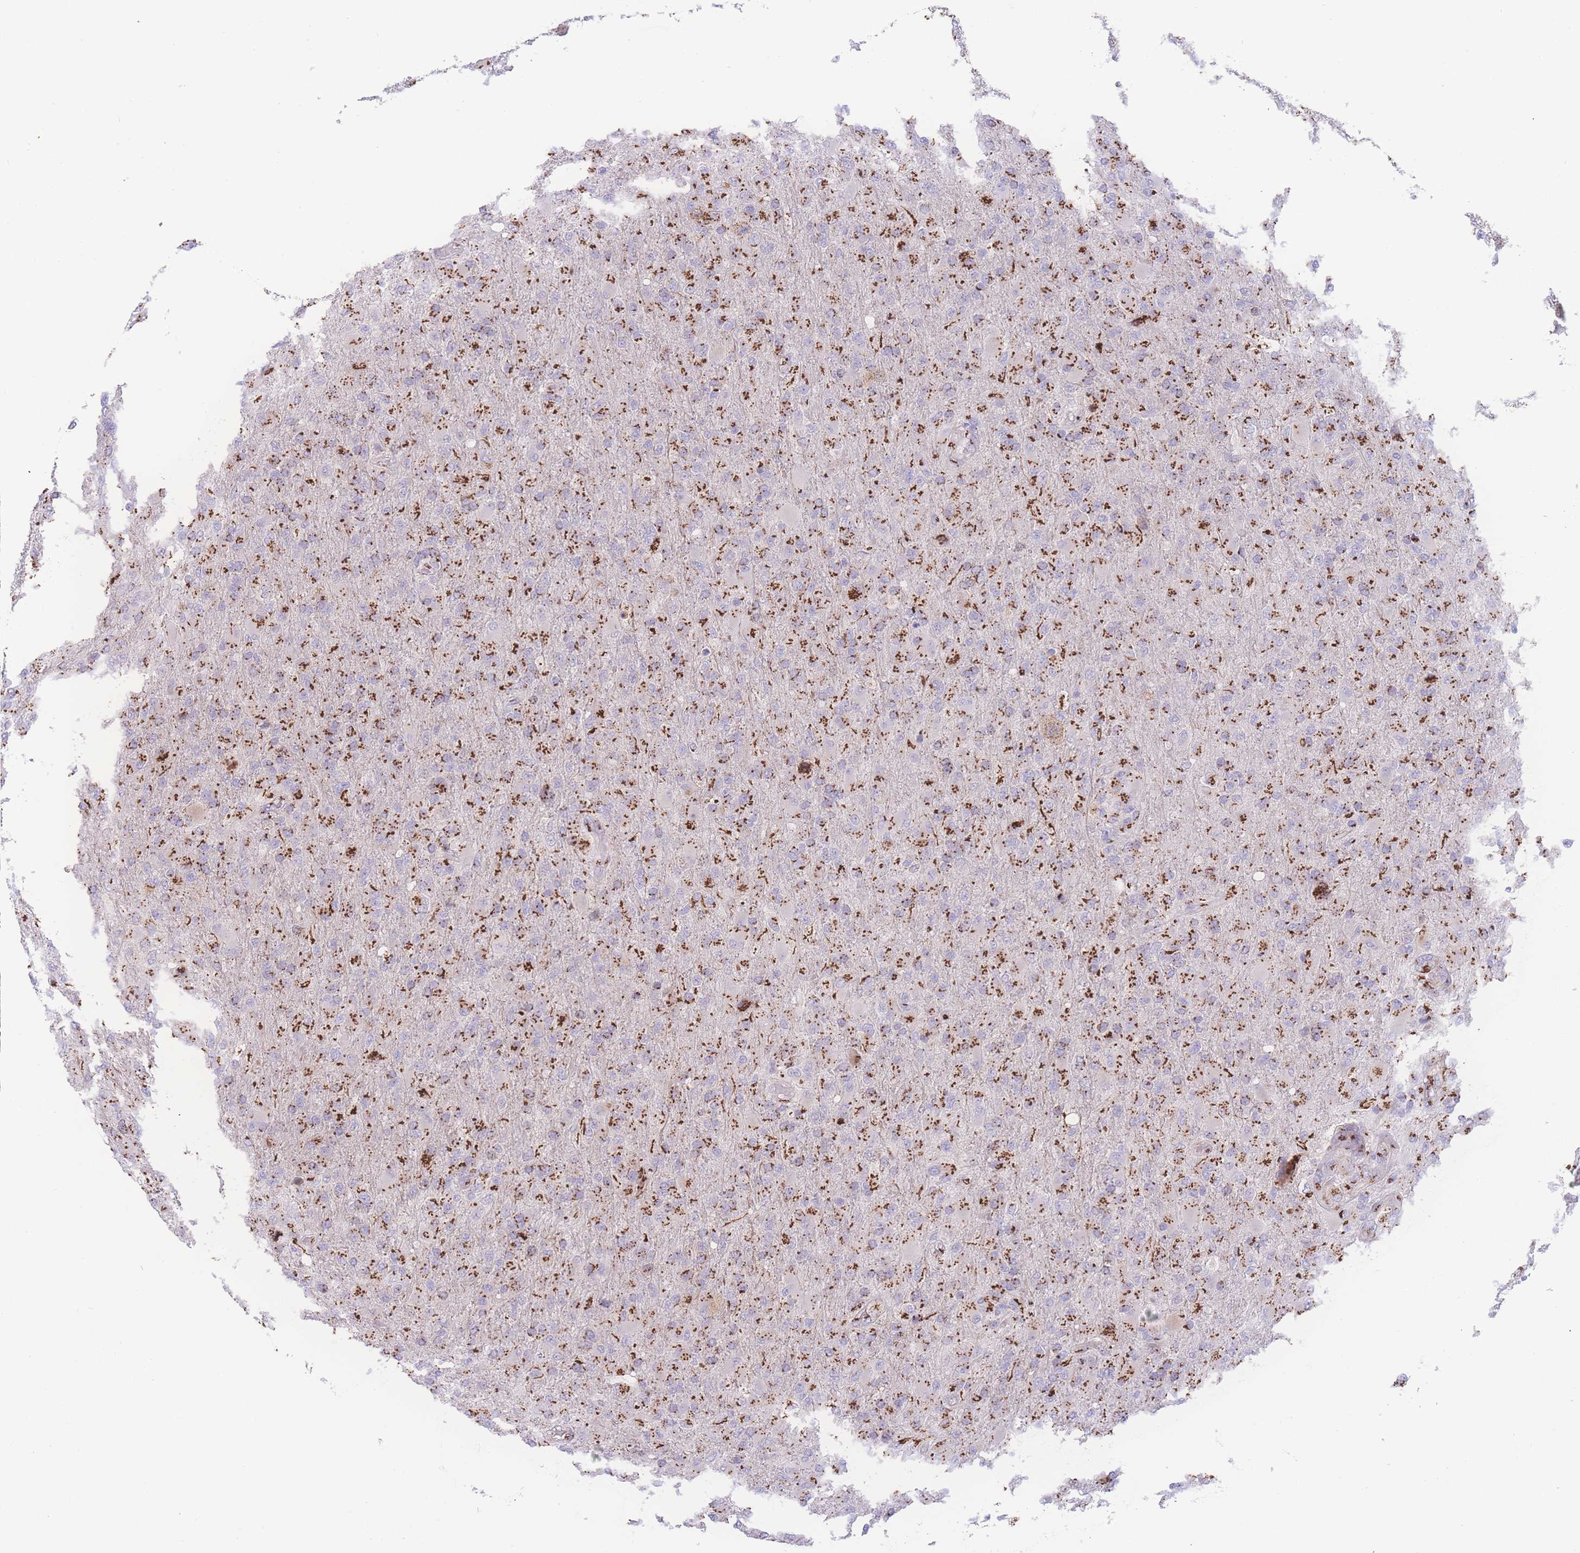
{"staining": {"intensity": "strong", "quantity": ">75%", "location": "cytoplasmic/membranous"}, "tissue": "glioma", "cell_type": "Tumor cells", "image_type": "cancer", "snomed": [{"axis": "morphology", "description": "Glioma, malignant, Low grade"}, {"axis": "topography", "description": "Brain"}], "caption": "Malignant glioma (low-grade) was stained to show a protein in brown. There is high levels of strong cytoplasmic/membranous positivity in approximately >75% of tumor cells. (DAB IHC, brown staining for protein, blue staining for nuclei).", "gene": "GOLM2", "patient": {"sex": "male", "age": 65}}